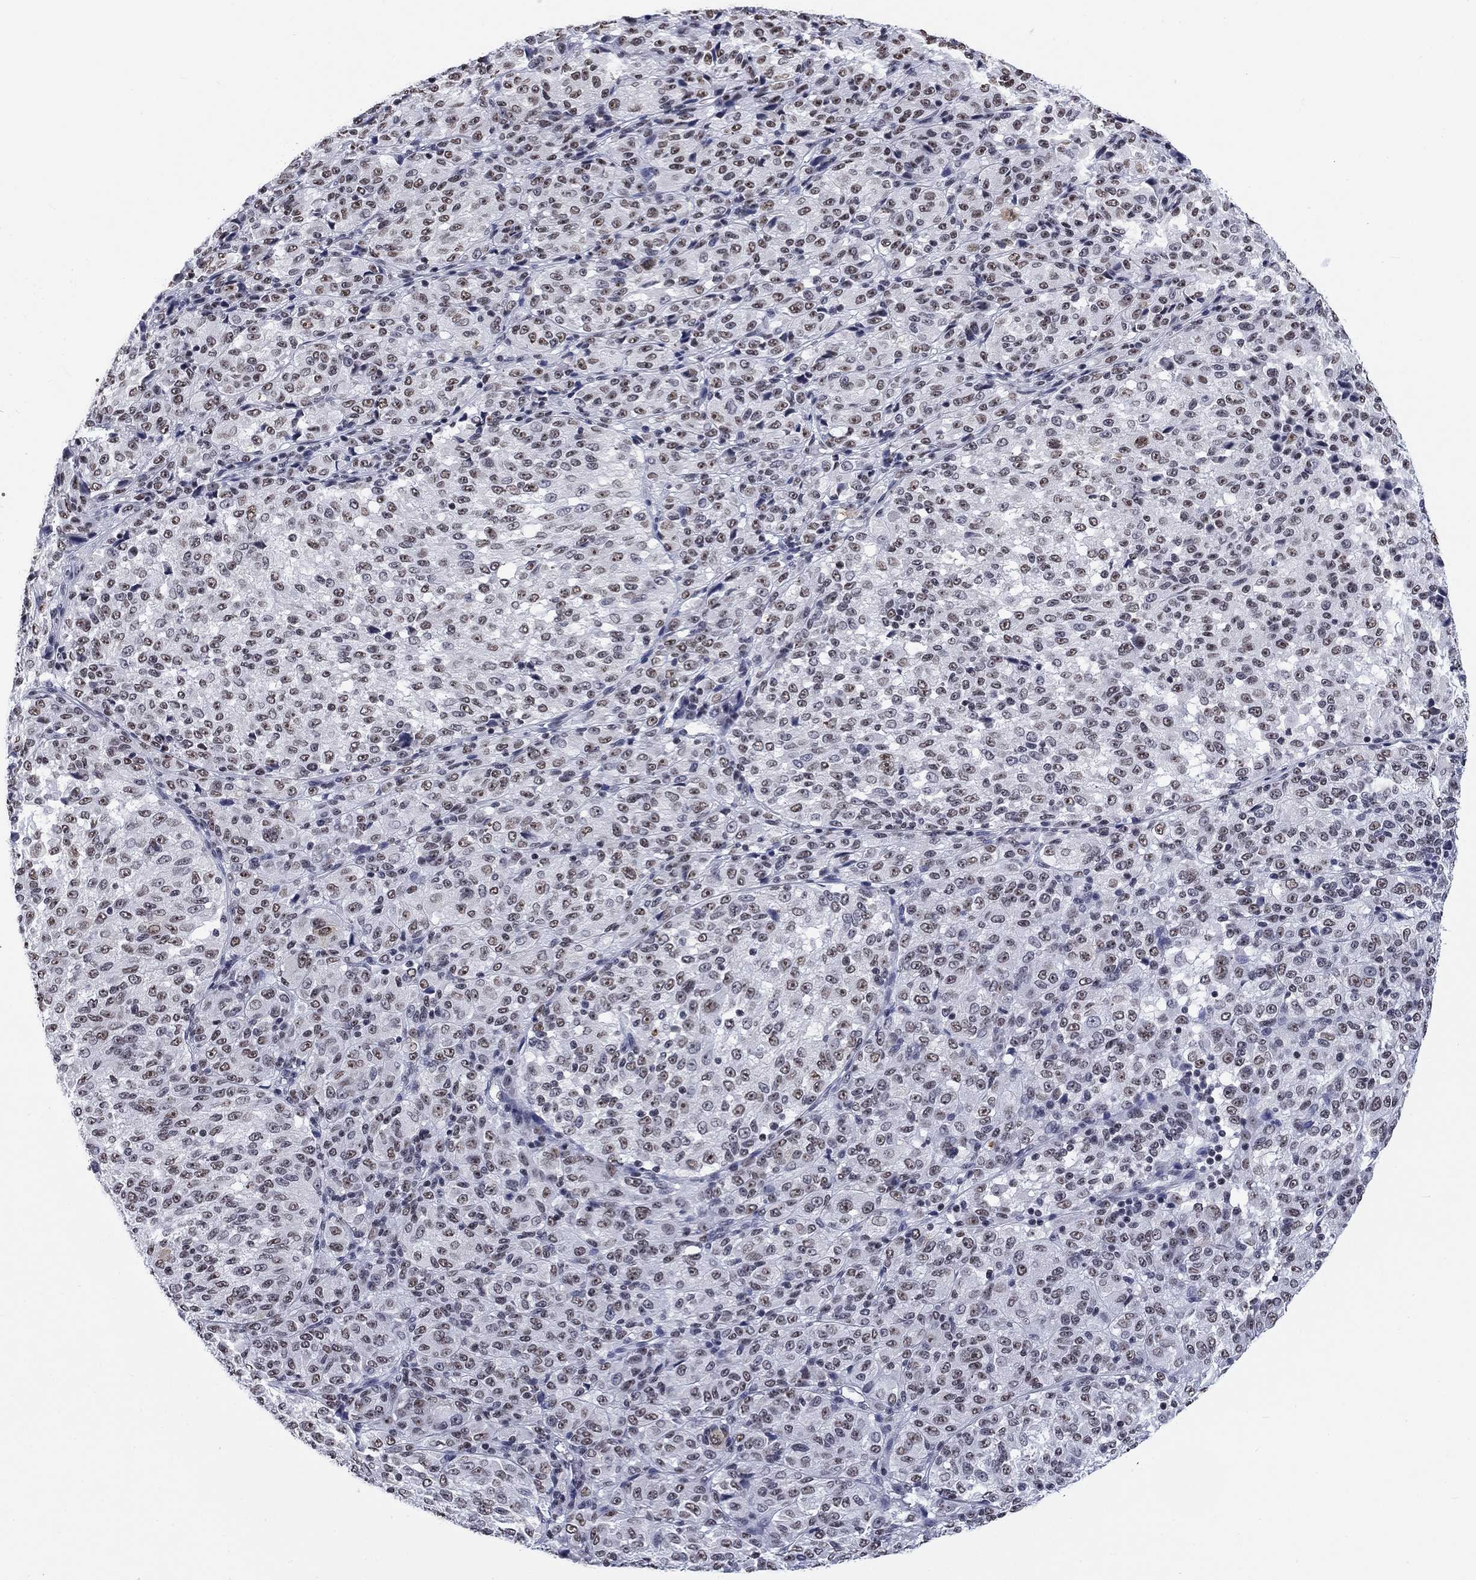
{"staining": {"intensity": "moderate", "quantity": "<25%", "location": "nuclear"}, "tissue": "melanoma", "cell_type": "Tumor cells", "image_type": "cancer", "snomed": [{"axis": "morphology", "description": "Malignant melanoma, Metastatic site"}, {"axis": "topography", "description": "Brain"}], "caption": "An image of melanoma stained for a protein displays moderate nuclear brown staining in tumor cells.", "gene": "CSRNP3", "patient": {"sex": "female", "age": 56}}